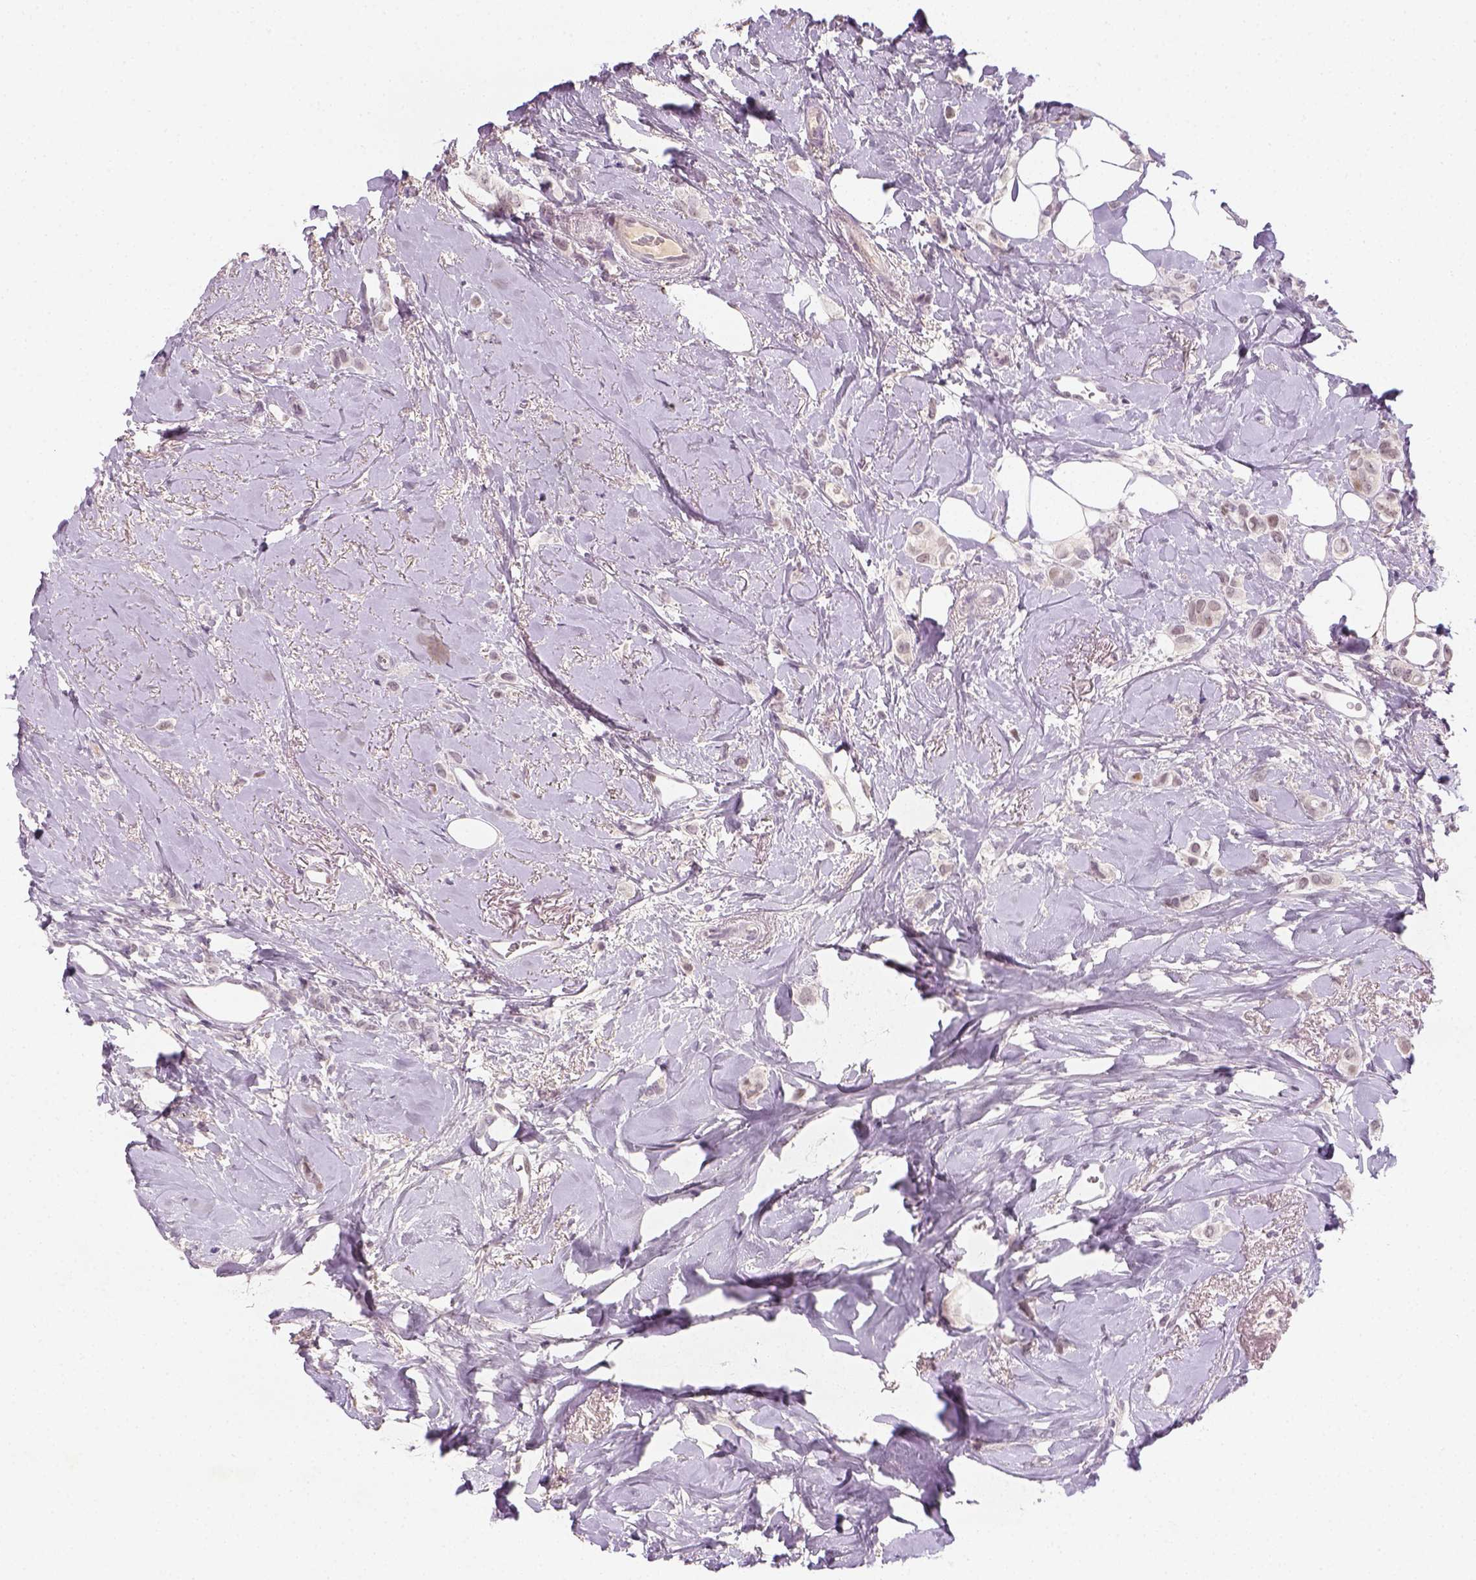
{"staining": {"intensity": "negative", "quantity": "none", "location": "none"}, "tissue": "breast cancer", "cell_type": "Tumor cells", "image_type": "cancer", "snomed": [{"axis": "morphology", "description": "Lobular carcinoma"}, {"axis": "topography", "description": "Breast"}], "caption": "Tumor cells show no significant protein expression in lobular carcinoma (breast). The staining was performed using DAB to visualize the protein expression in brown, while the nuclei were stained in blue with hematoxylin (Magnification: 20x).", "gene": "MAGEB3", "patient": {"sex": "female", "age": 66}}